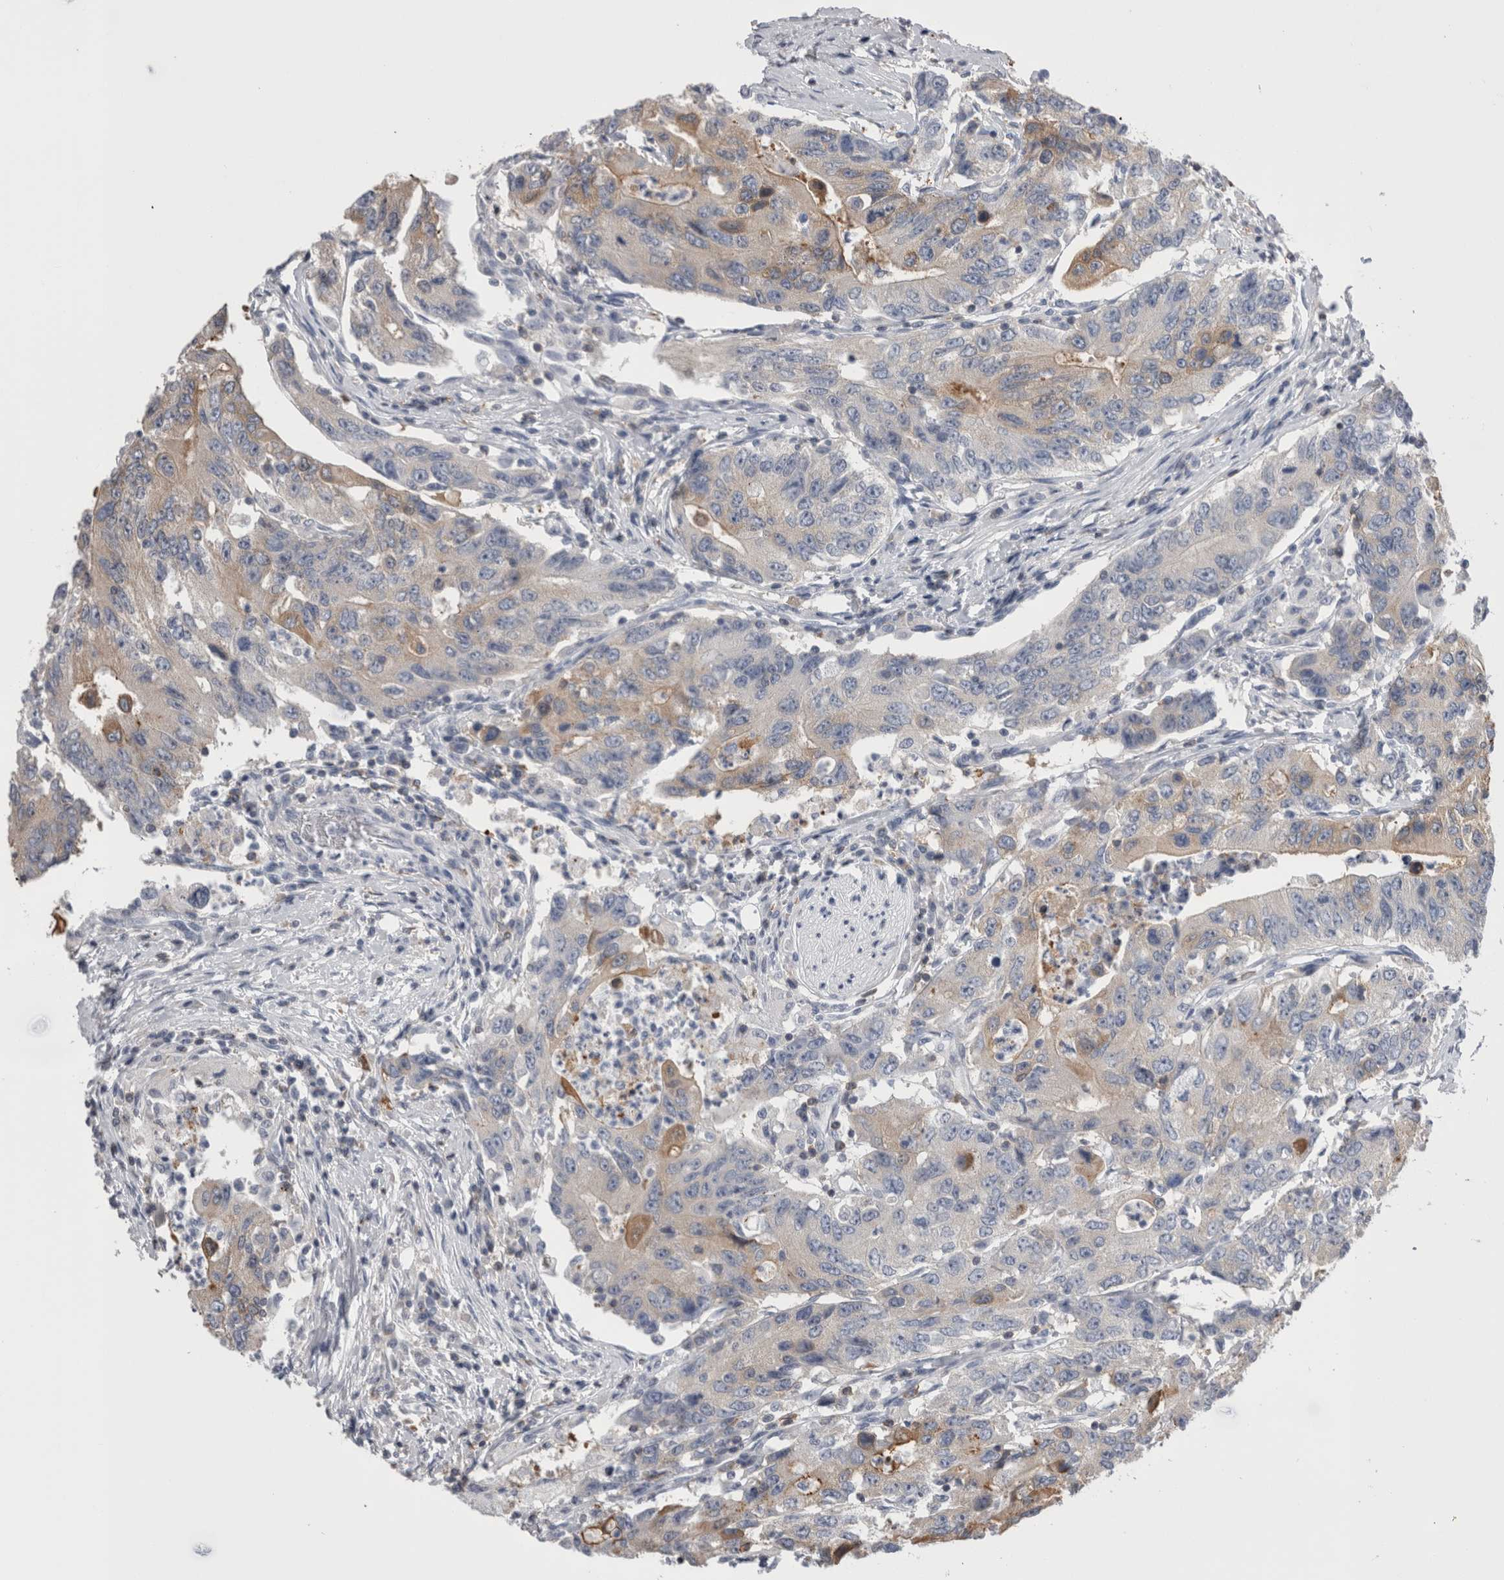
{"staining": {"intensity": "weak", "quantity": "25%-75%", "location": "cytoplasmic/membranous"}, "tissue": "colorectal cancer", "cell_type": "Tumor cells", "image_type": "cancer", "snomed": [{"axis": "morphology", "description": "Adenocarcinoma, NOS"}, {"axis": "topography", "description": "Colon"}], "caption": "Human colorectal cancer (adenocarcinoma) stained for a protein (brown) shows weak cytoplasmic/membranous positive staining in about 25%-75% of tumor cells.", "gene": "DCTN6", "patient": {"sex": "female", "age": 77}}